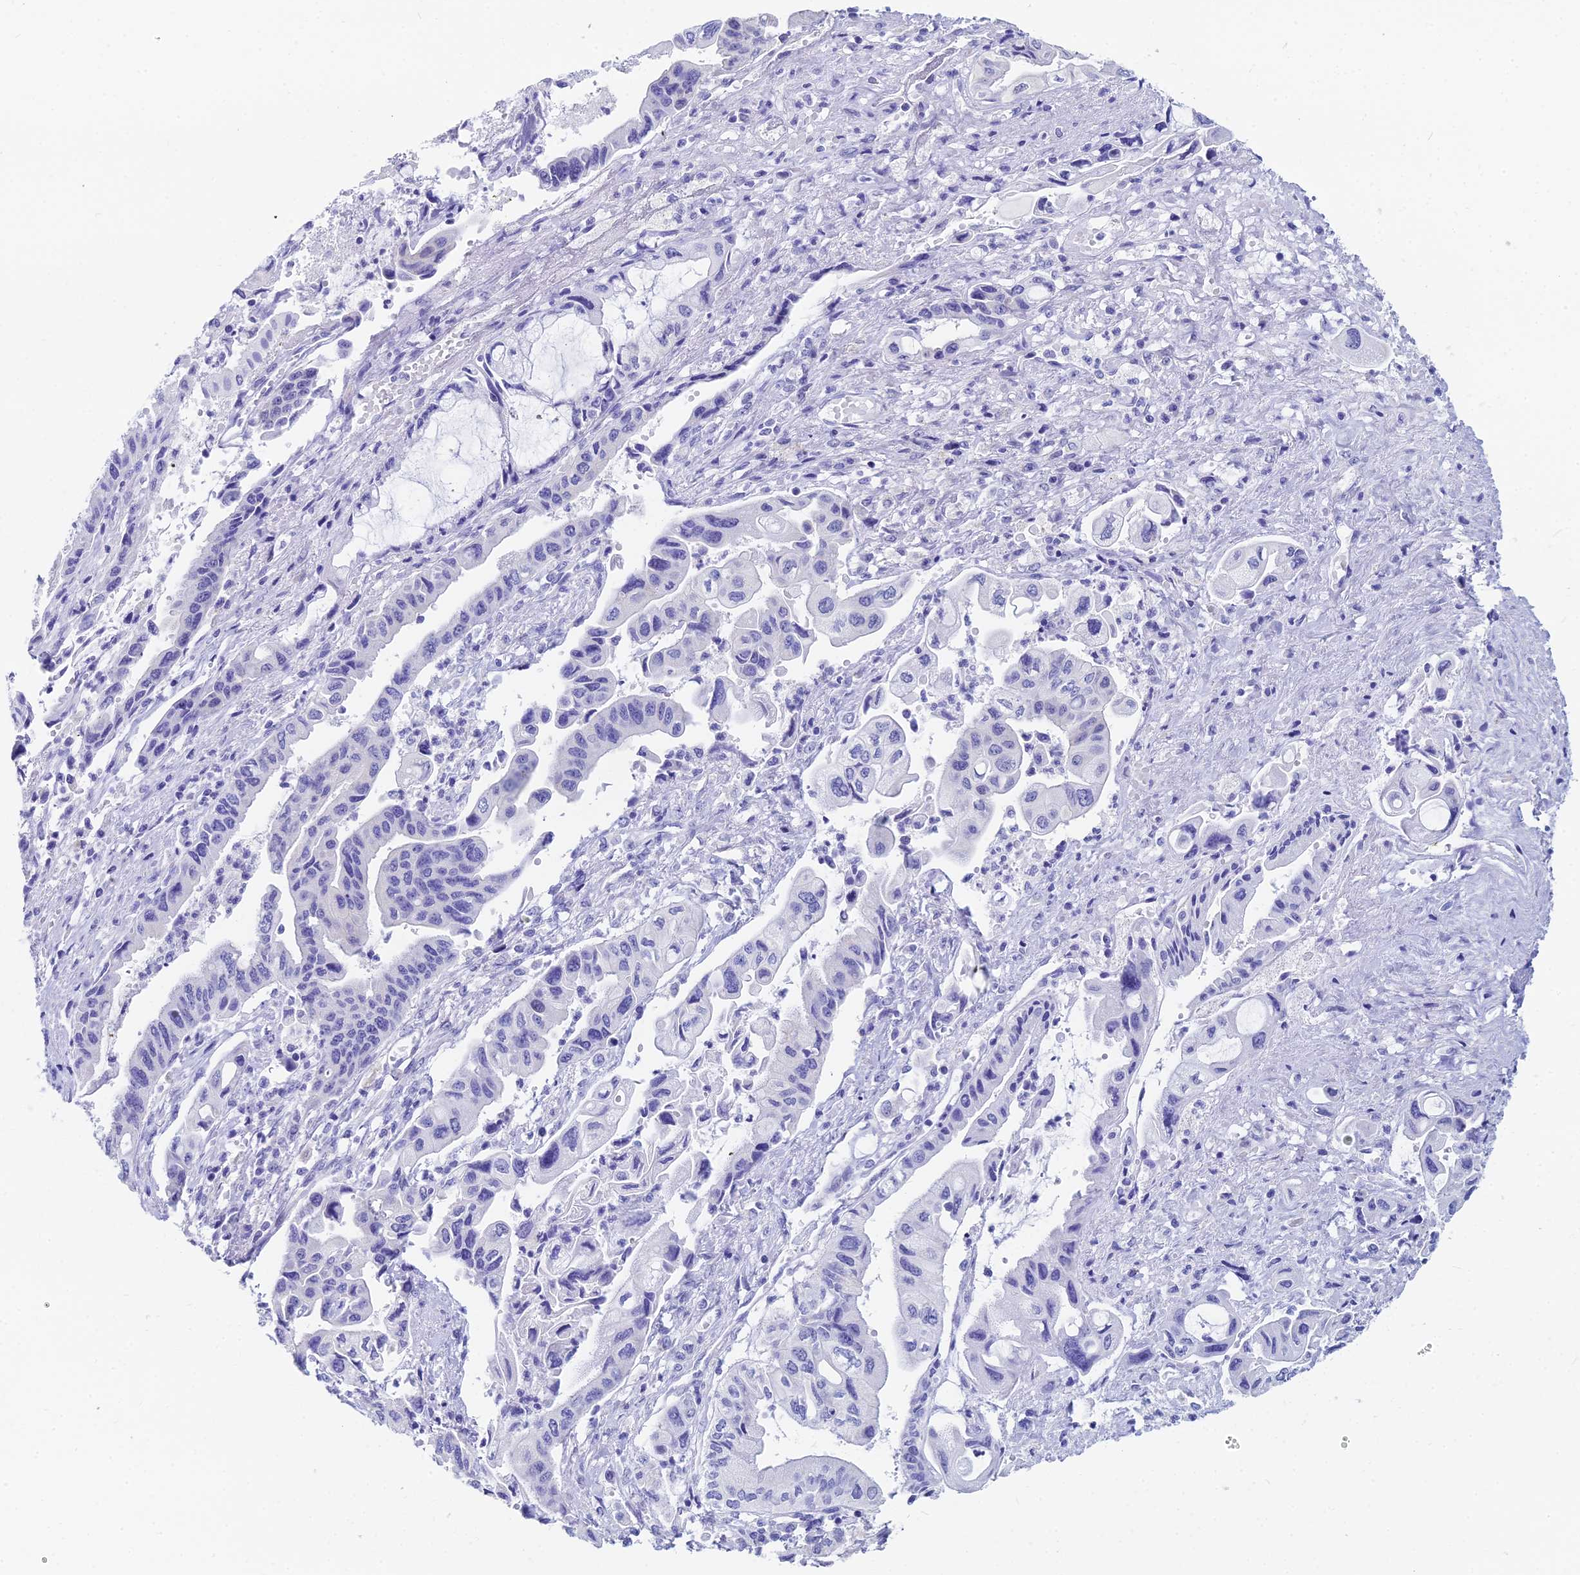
{"staining": {"intensity": "negative", "quantity": "none", "location": "none"}, "tissue": "pancreatic cancer", "cell_type": "Tumor cells", "image_type": "cancer", "snomed": [{"axis": "morphology", "description": "Adenocarcinoma, NOS"}, {"axis": "topography", "description": "Pancreas"}], "caption": "The image displays no staining of tumor cells in pancreatic cancer.", "gene": "HSPA1L", "patient": {"sex": "female", "age": 50}}